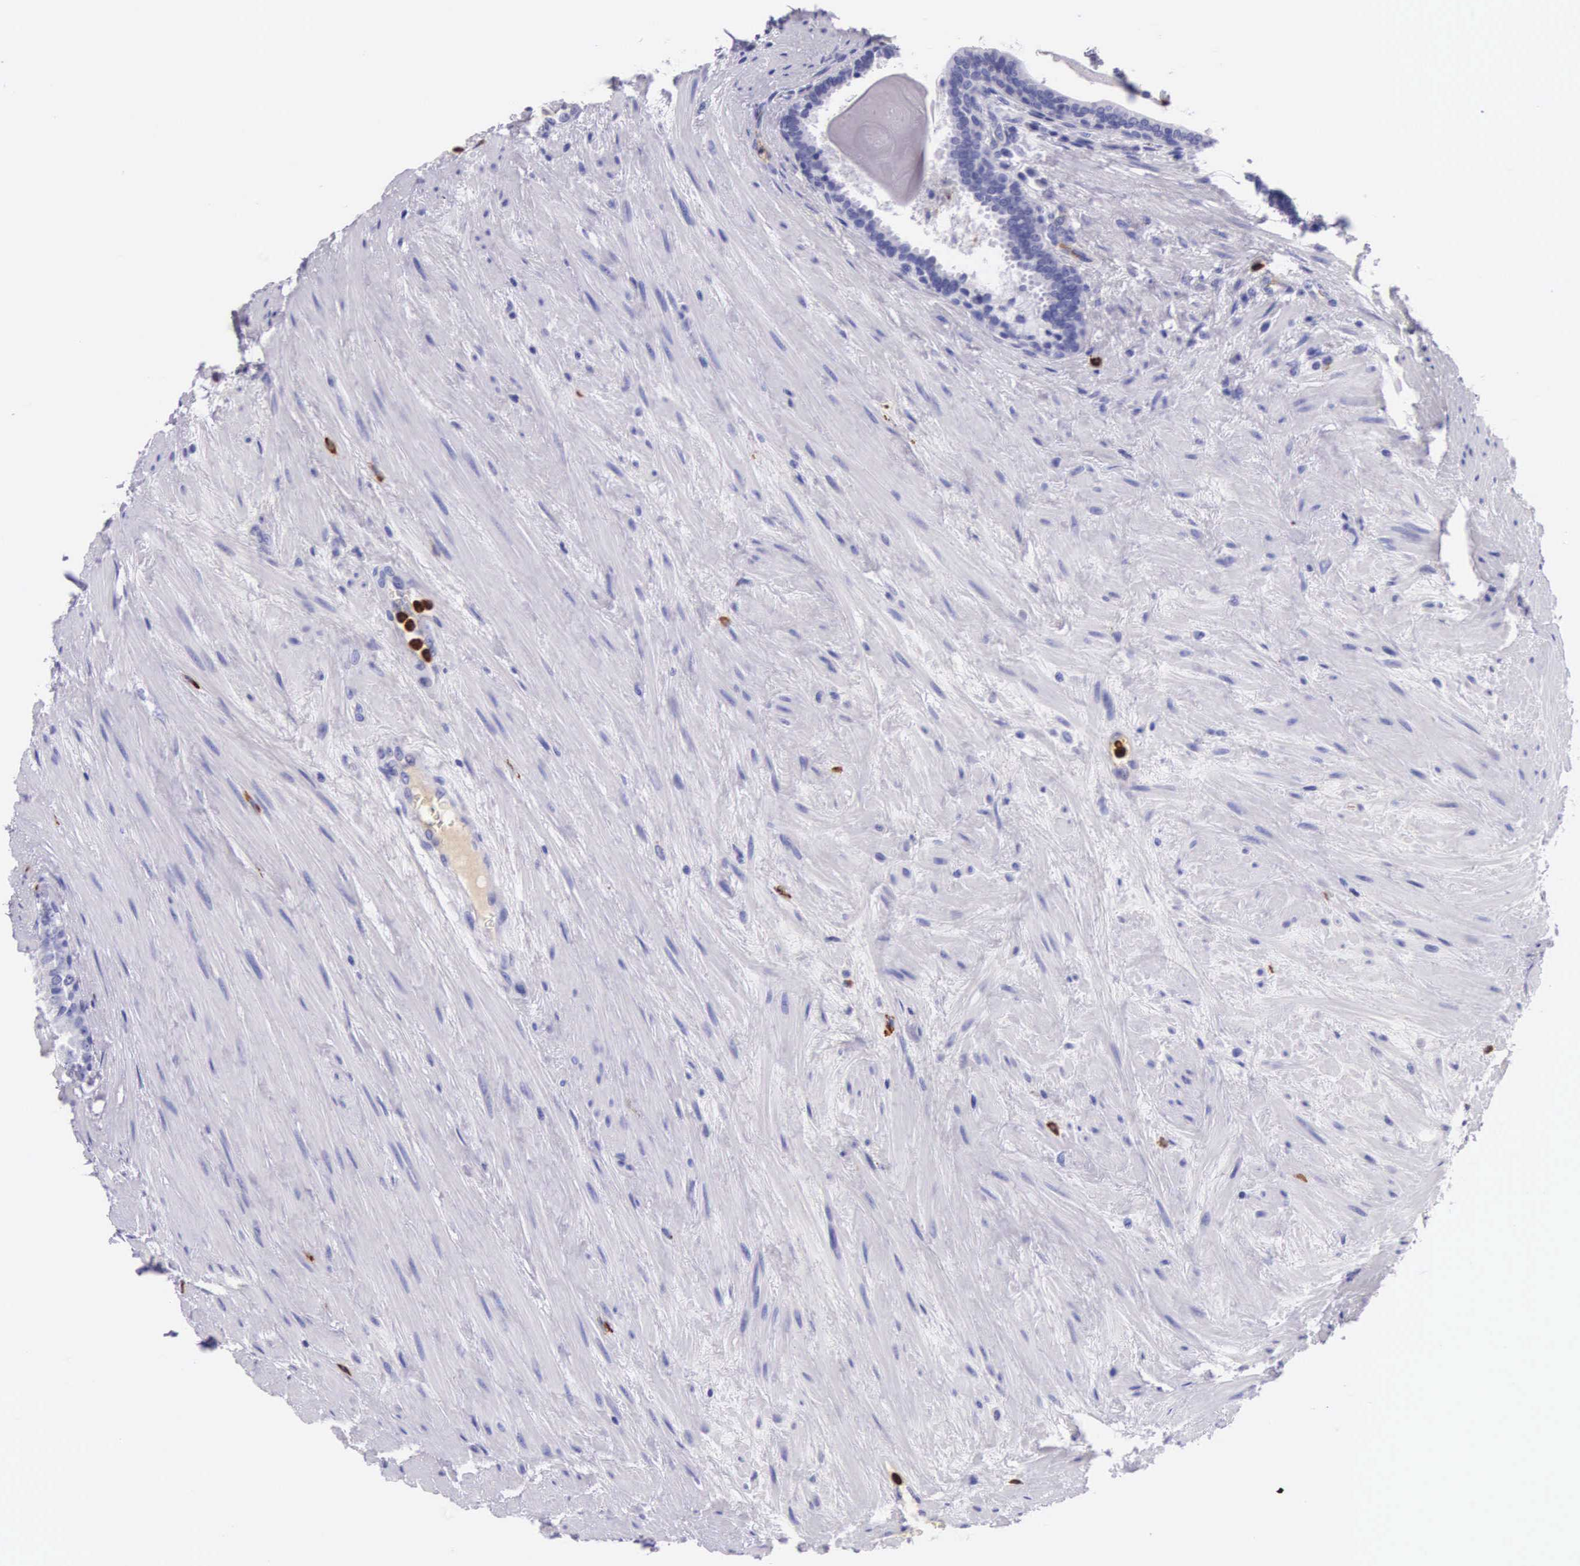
{"staining": {"intensity": "negative", "quantity": "none", "location": "none"}, "tissue": "prostate", "cell_type": "Glandular cells", "image_type": "normal", "snomed": [{"axis": "morphology", "description": "Normal tissue, NOS"}, {"axis": "topography", "description": "Prostate"}], "caption": "The immunohistochemistry micrograph has no significant positivity in glandular cells of prostate. The staining was performed using DAB (3,3'-diaminobenzidine) to visualize the protein expression in brown, while the nuclei were stained in blue with hematoxylin (Magnification: 20x).", "gene": "FCN1", "patient": {"sex": "male", "age": 65}}